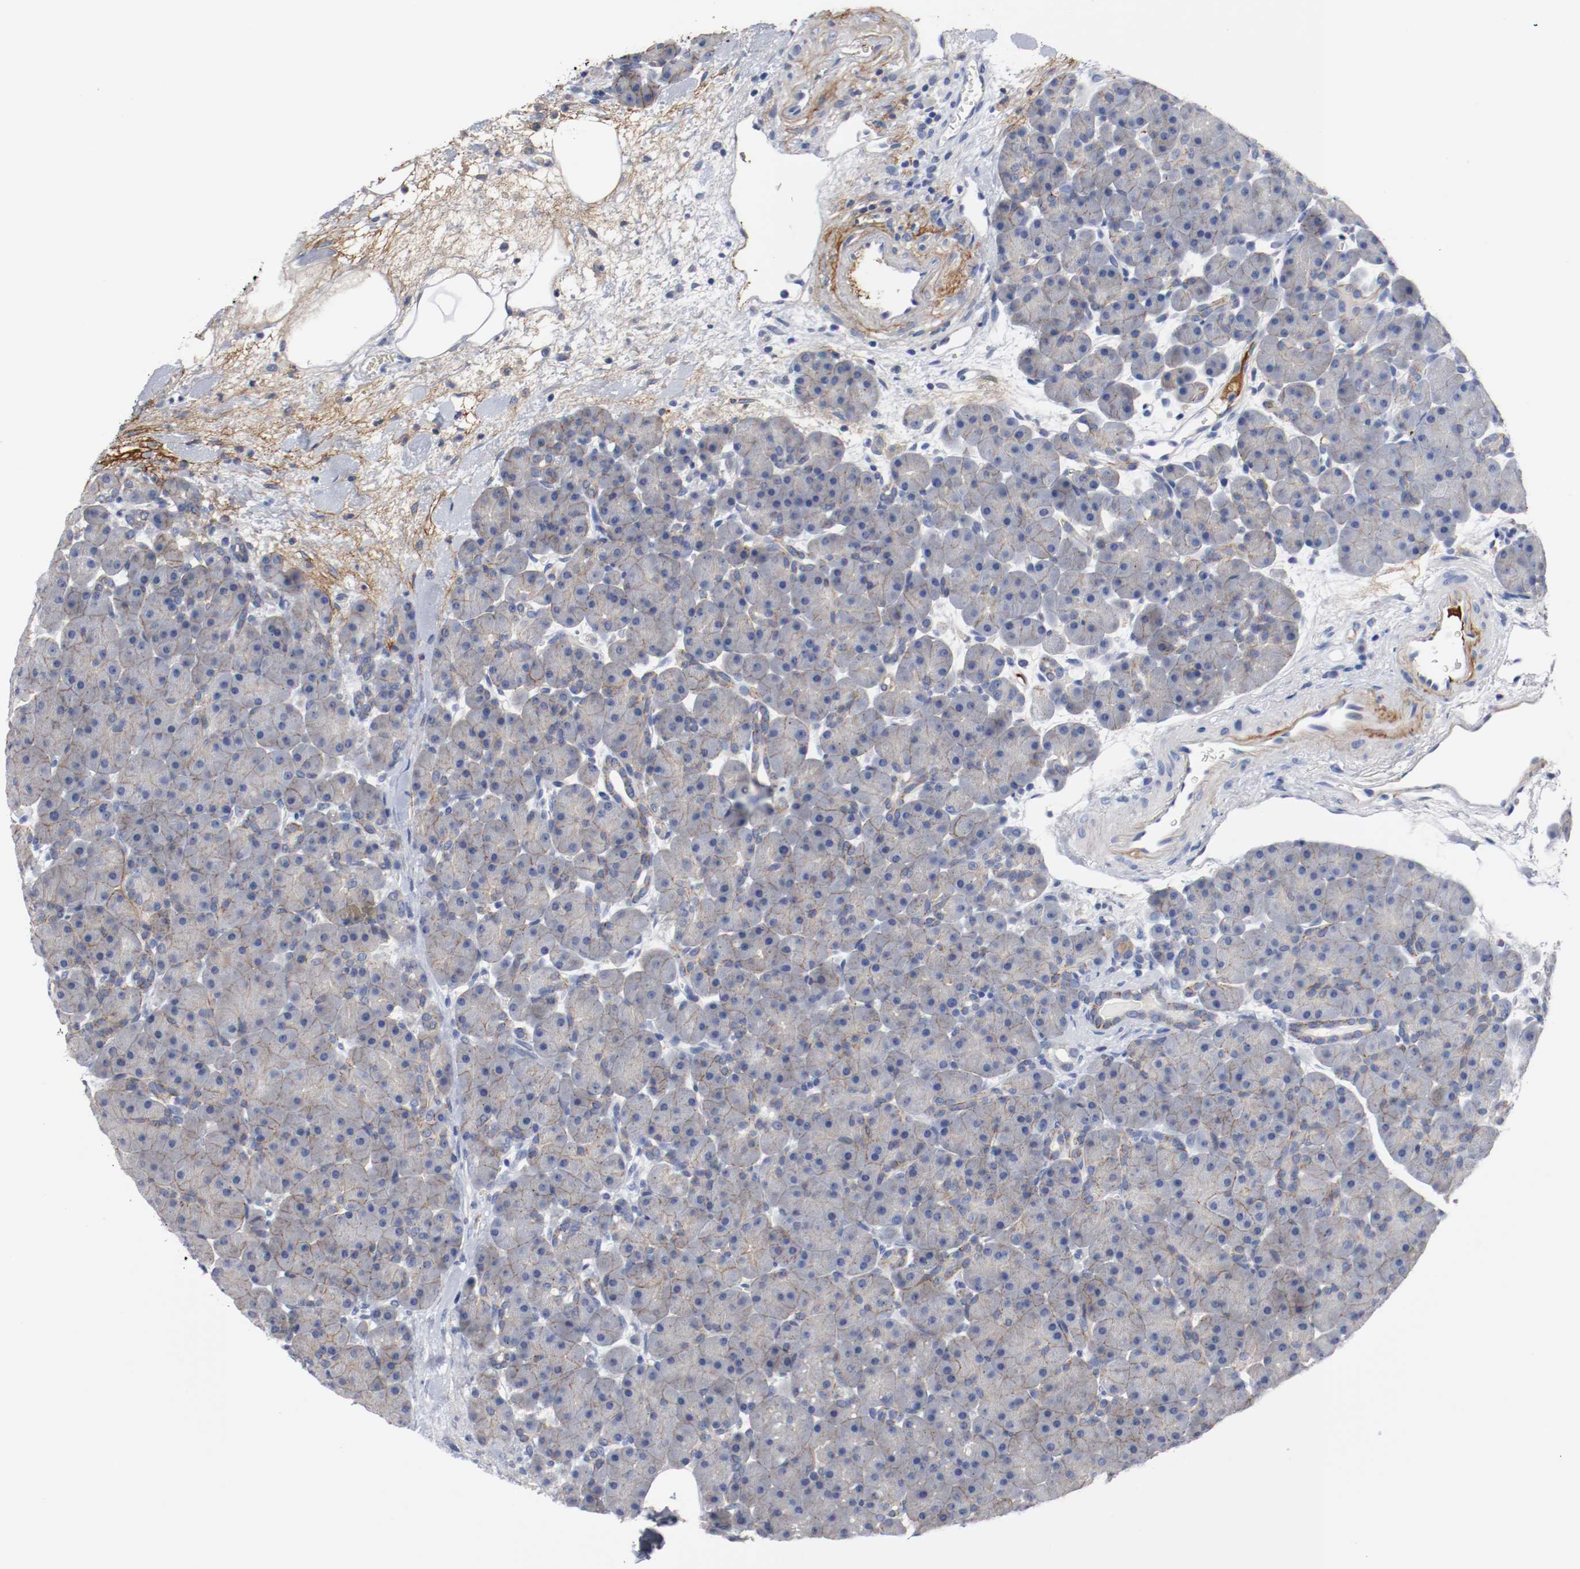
{"staining": {"intensity": "weak", "quantity": "25%-75%", "location": "cytoplasmic/membranous"}, "tissue": "pancreas", "cell_type": "Exocrine glandular cells", "image_type": "normal", "snomed": [{"axis": "morphology", "description": "Normal tissue, NOS"}, {"axis": "topography", "description": "Pancreas"}], "caption": "Exocrine glandular cells exhibit low levels of weak cytoplasmic/membranous staining in approximately 25%-75% of cells in unremarkable pancreas.", "gene": "TNC", "patient": {"sex": "male", "age": 66}}